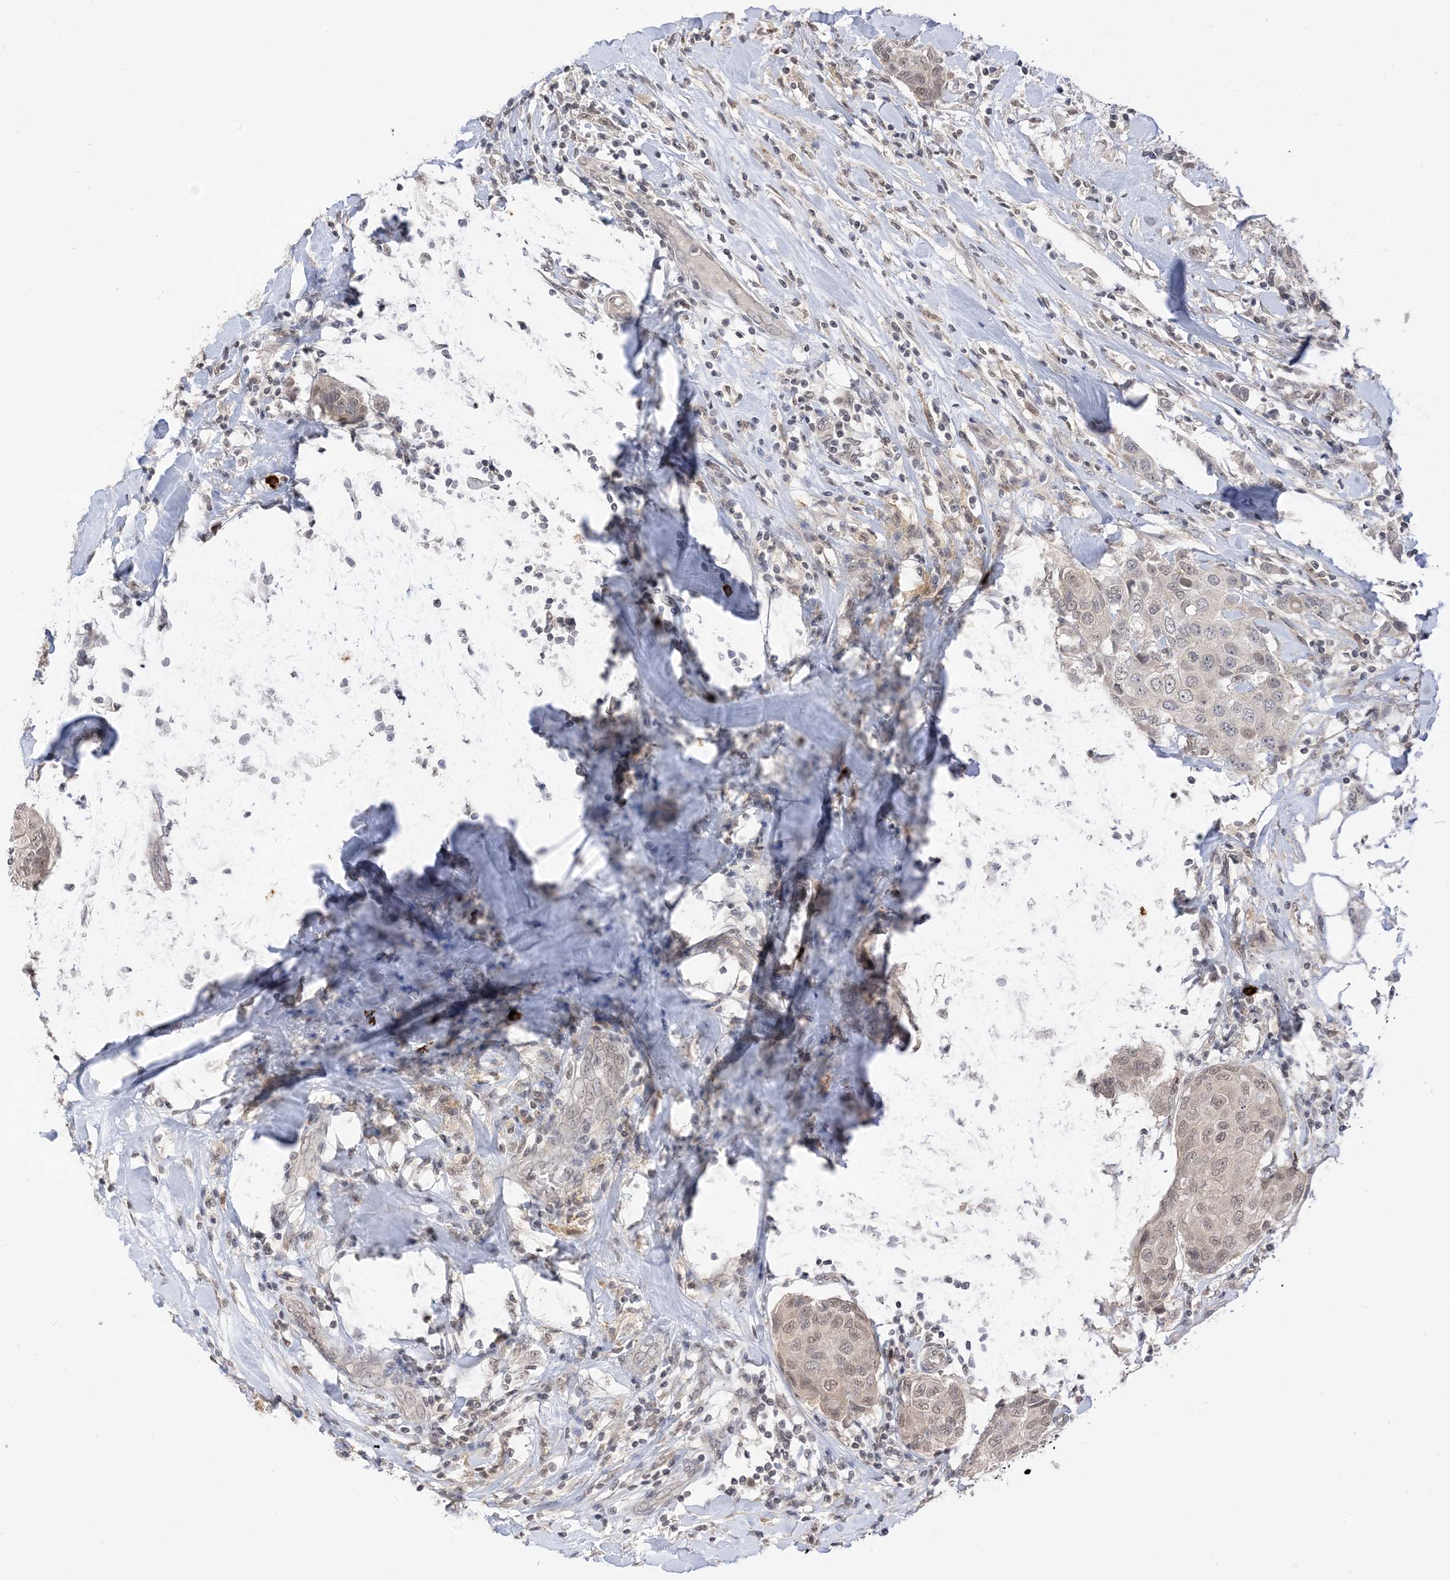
{"staining": {"intensity": "negative", "quantity": "none", "location": "none"}, "tissue": "breast cancer", "cell_type": "Tumor cells", "image_type": "cancer", "snomed": [{"axis": "morphology", "description": "Duct carcinoma"}, {"axis": "topography", "description": "Breast"}], "caption": "A photomicrograph of human breast cancer is negative for staining in tumor cells.", "gene": "RANBP9", "patient": {"sex": "female", "age": 80}}